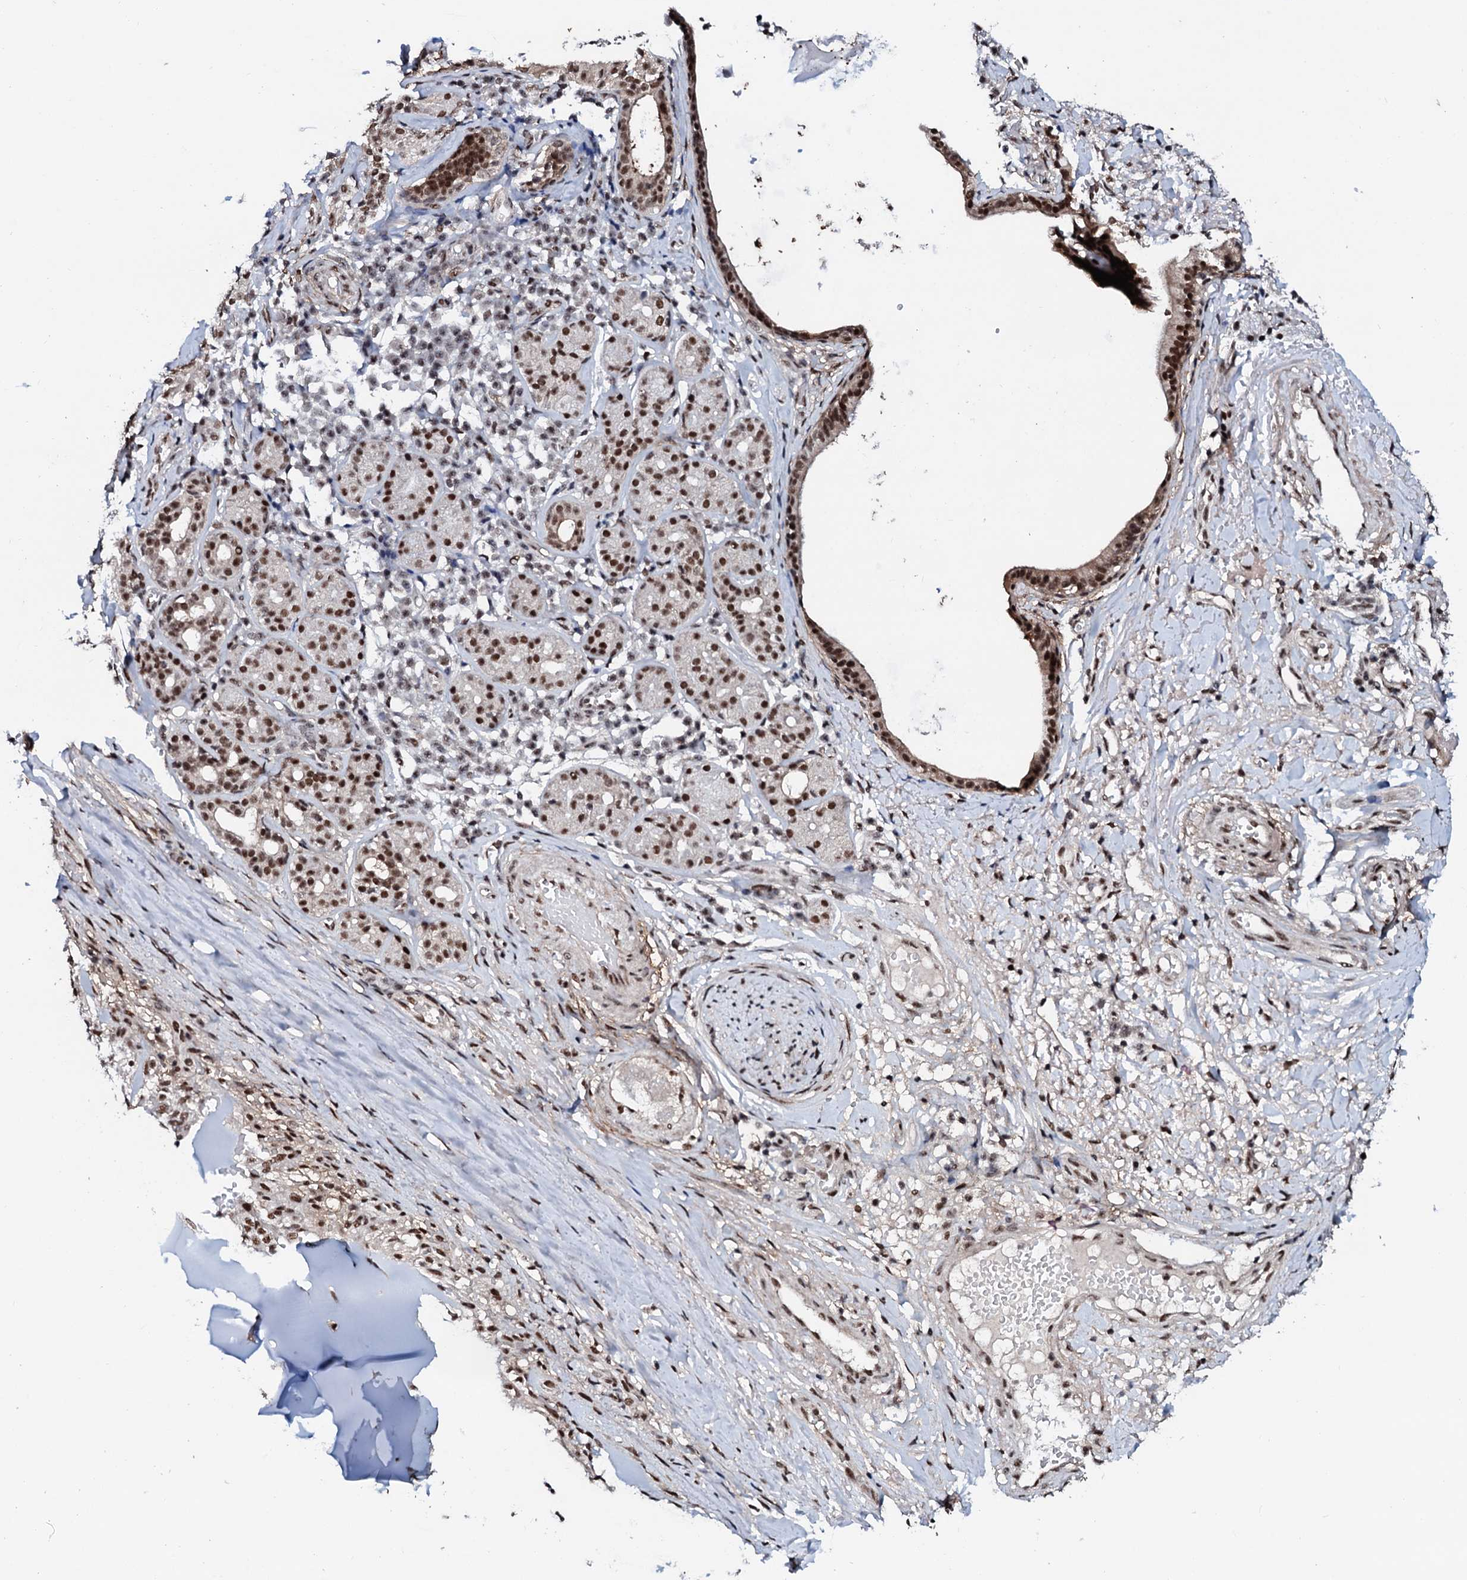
{"staining": {"intensity": "moderate", "quantity": ">75%", "location": "nuclear"}, "tissue": "adipose tissue", "cell_type": "Adipocytes", "image_type": "normal", "snomed": [{"axis": "morphology", "description": "Normal tissue, NOS"}, {"axis": "morphology", "description": "Basal cell carcinoma"}, {"axis": "topography", "description": "Cartilage tissue"}, {"axis": "topography", "description": "Nasopharynx"}, {"axis": "topography", "description": "Oral tissue"}], "caption": "DAB immunohistochemical staining of benign adipose tissue reveals moderate nuclear protein positivity in about >75% of adipocytes.", "gene": "PRPF18", "patient": {"sex": "female", "age": 77}}